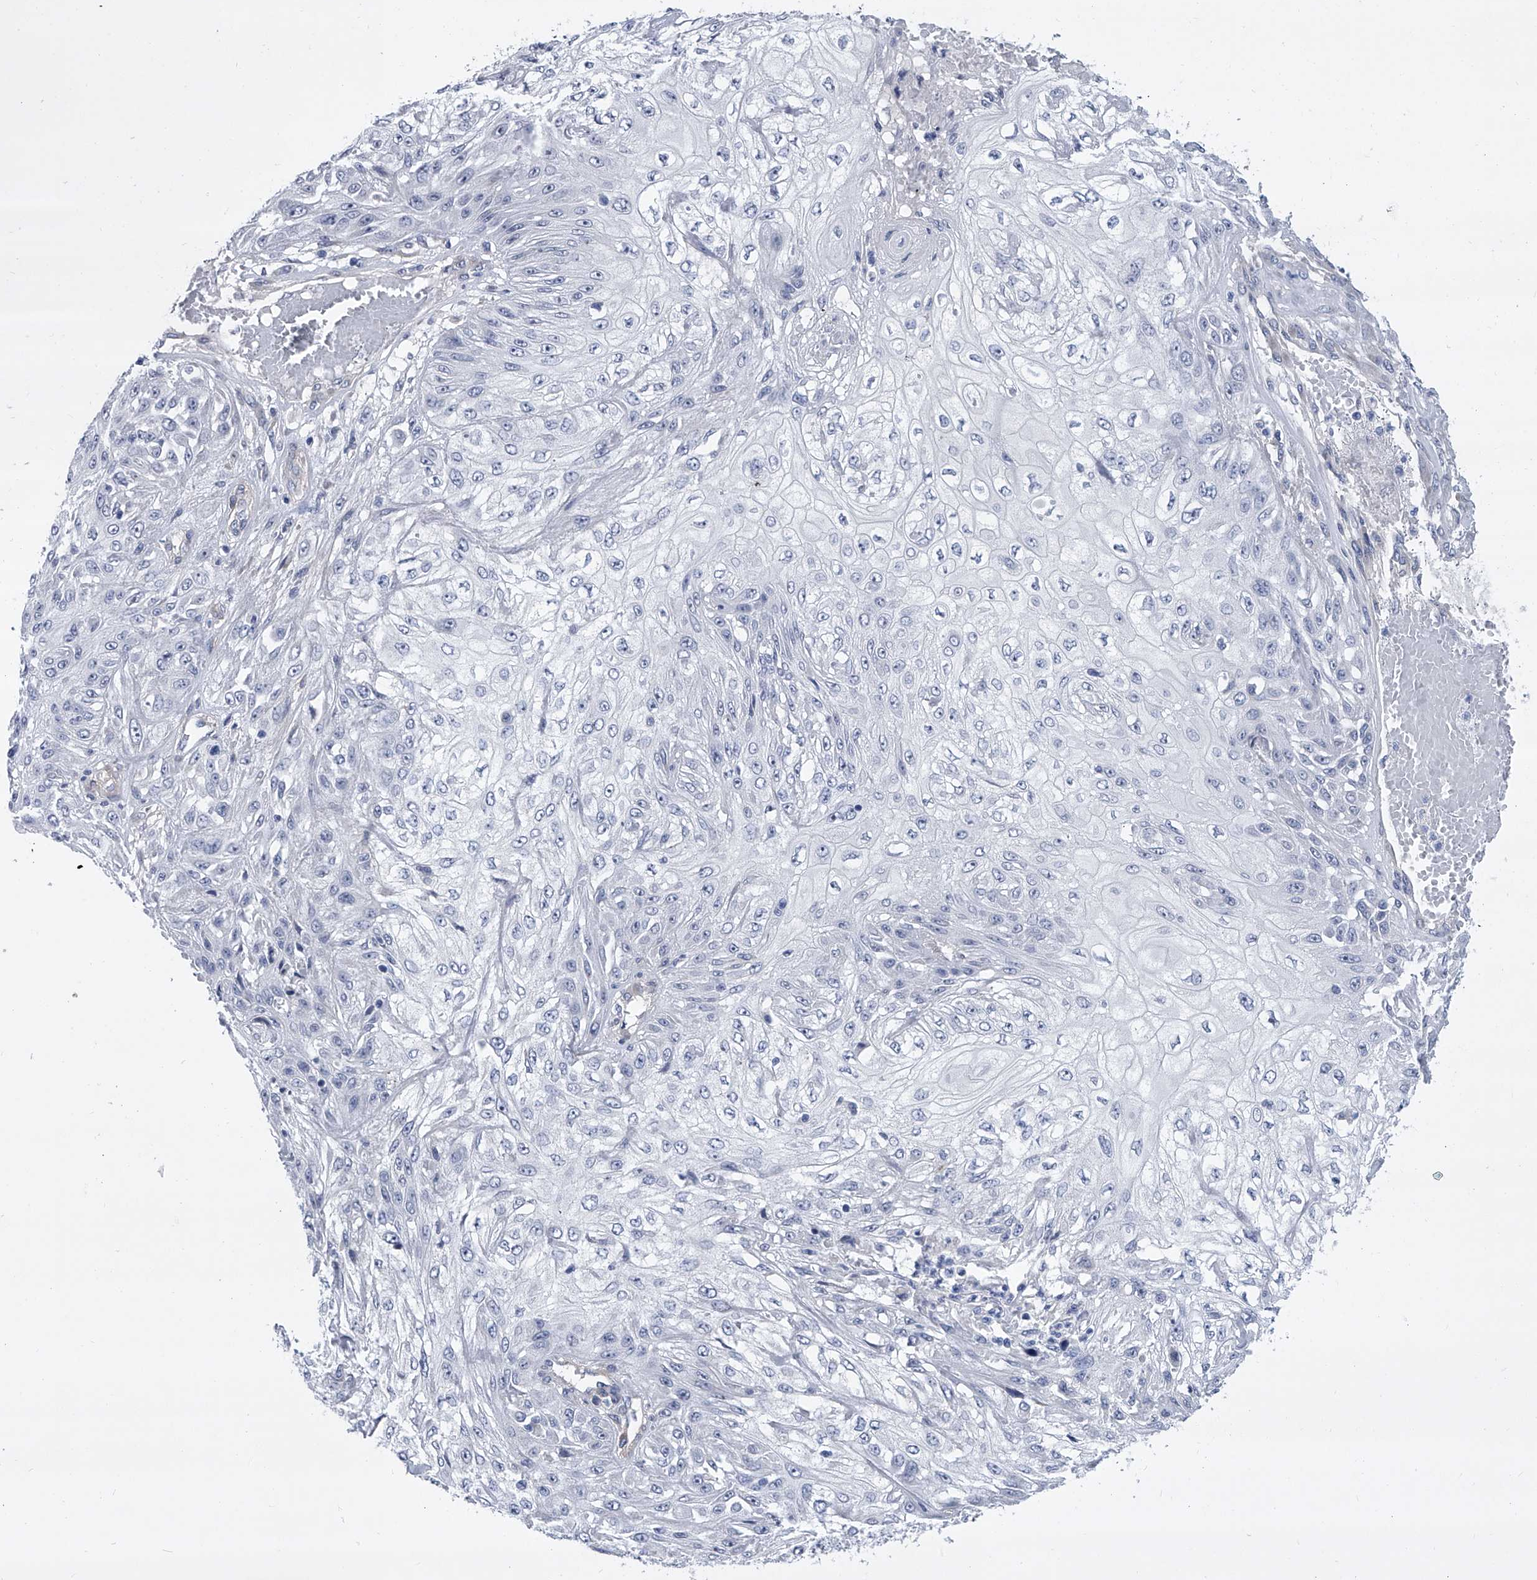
{"staining": {"intensity": "negative", "quantity": "none", "location": "none"}, "tissue": "skin cancer", "cell_type": "Tumor cells", "image_type": "cancer", "snomed": [{"axis": "morphology", "description": "Squamous cell carcinoma, NOS"}, {"axis": "morphology", "description": "Squamous cell carcinoma, metastatic, NOS"}, {"axis": "topography", "description": "Skin"}, {"axis": "topography", "description": "Lymph node"}], "caption": "Immunohistochemistry histopathology image of skin cancer (metastatic squamous cell carcinoma) stained for a protein (brown), which reveals no staining in tumor cells.", "gene": "ALG14", "patient": {"sex": "male", "age": 75}}